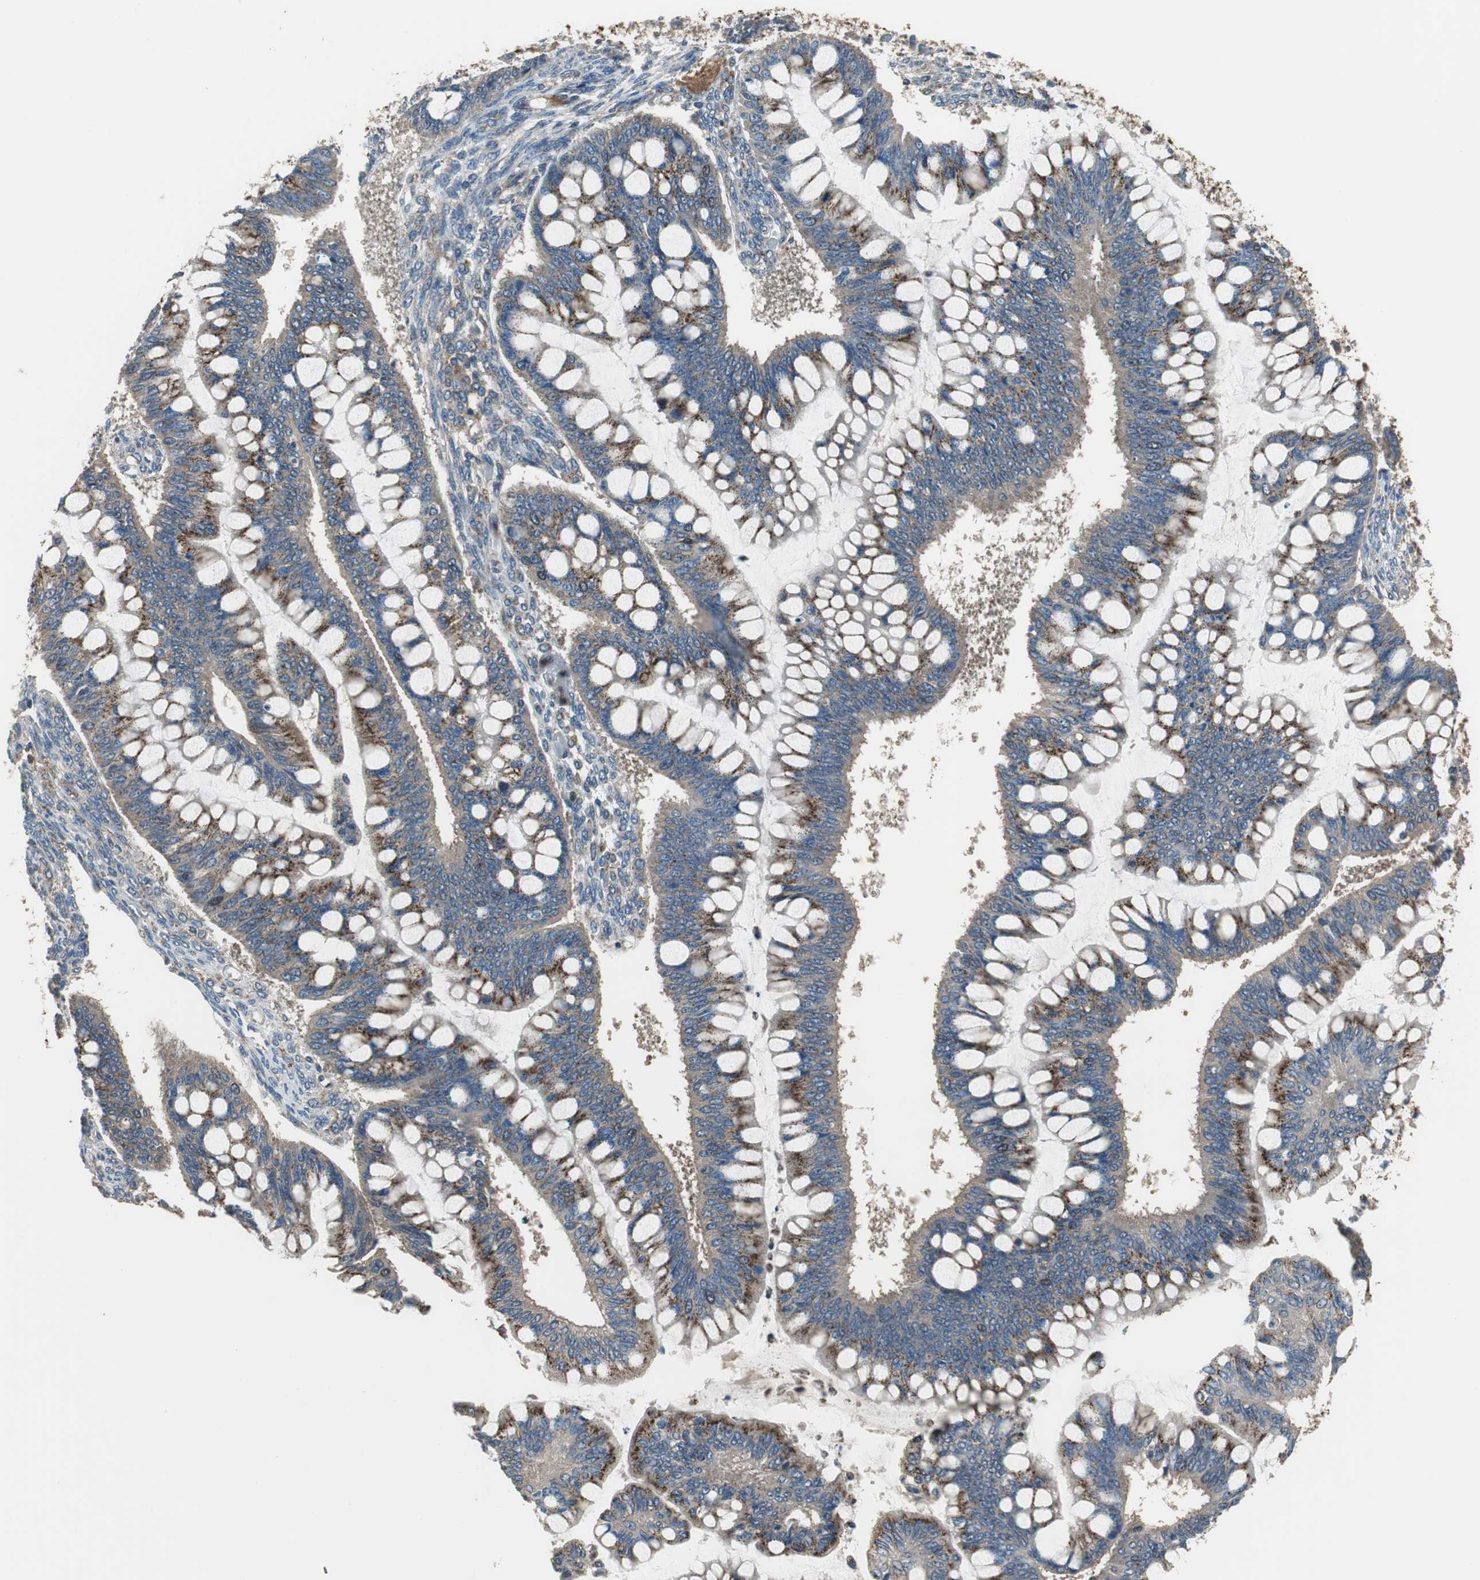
{"staining": {"intensity": "strong", "quantity": ">75%", "location": "cytoplasmic/membranous"}, "tissue": "ovarian cancer", "cell_type": "Tumor cells", "image_type": "cancer", "snomed": [{"axis": "morphology", "description": "Cystadenocarcinoma, mucinous, NOS"}, {"axis": "topography", "description": "Ovary"}], "caption": "This is a histology image of IHC staining of mucinous cystadenocarcinoma (ovarian), which shows strong staining in the cytoplasmic/membranous of tumor cells.", "gene": "PI4KB", "patient": {"sex": "female", "age": 73}}